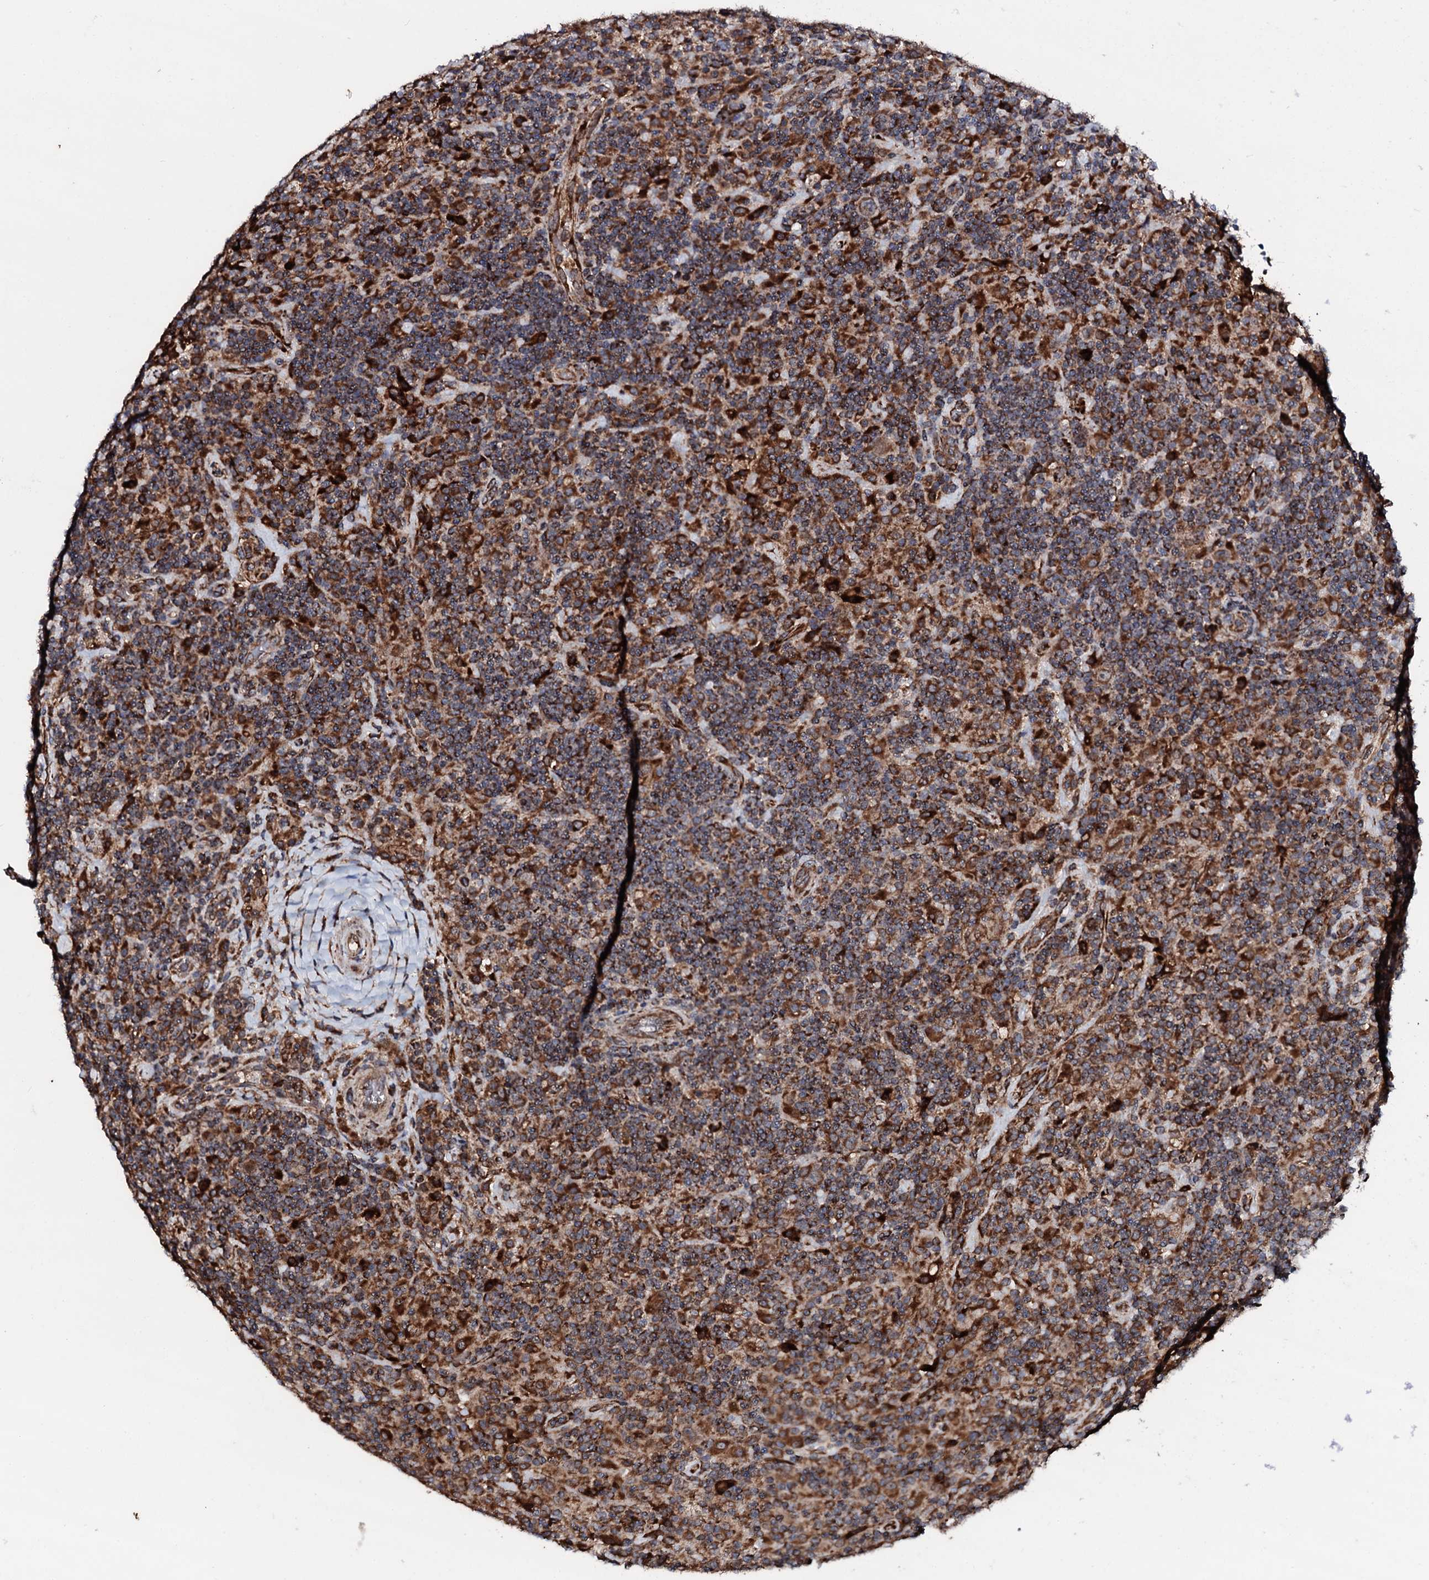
{"staining": {"intensity": "moderate", "quantity": ">75%", "location": "cytoplasmic/membranous"}, "tissue": "lymphoma", "cell_type": "Tumor cells", "image_type": "cancer", "snomed": [{"axis": "morphology", "description": "Hodgkin's disease, NOS"}, {"axis": "topography", "description": "Lymph node"}], "caption": "Immunohistochemical staining of lymphoma exhibits medium levels of moderate cytoplasmic/membranous positivity in about >75% of tumor cells.", "gene": "SDHAF2", "patient": {"sex": "male", "age": 70}}